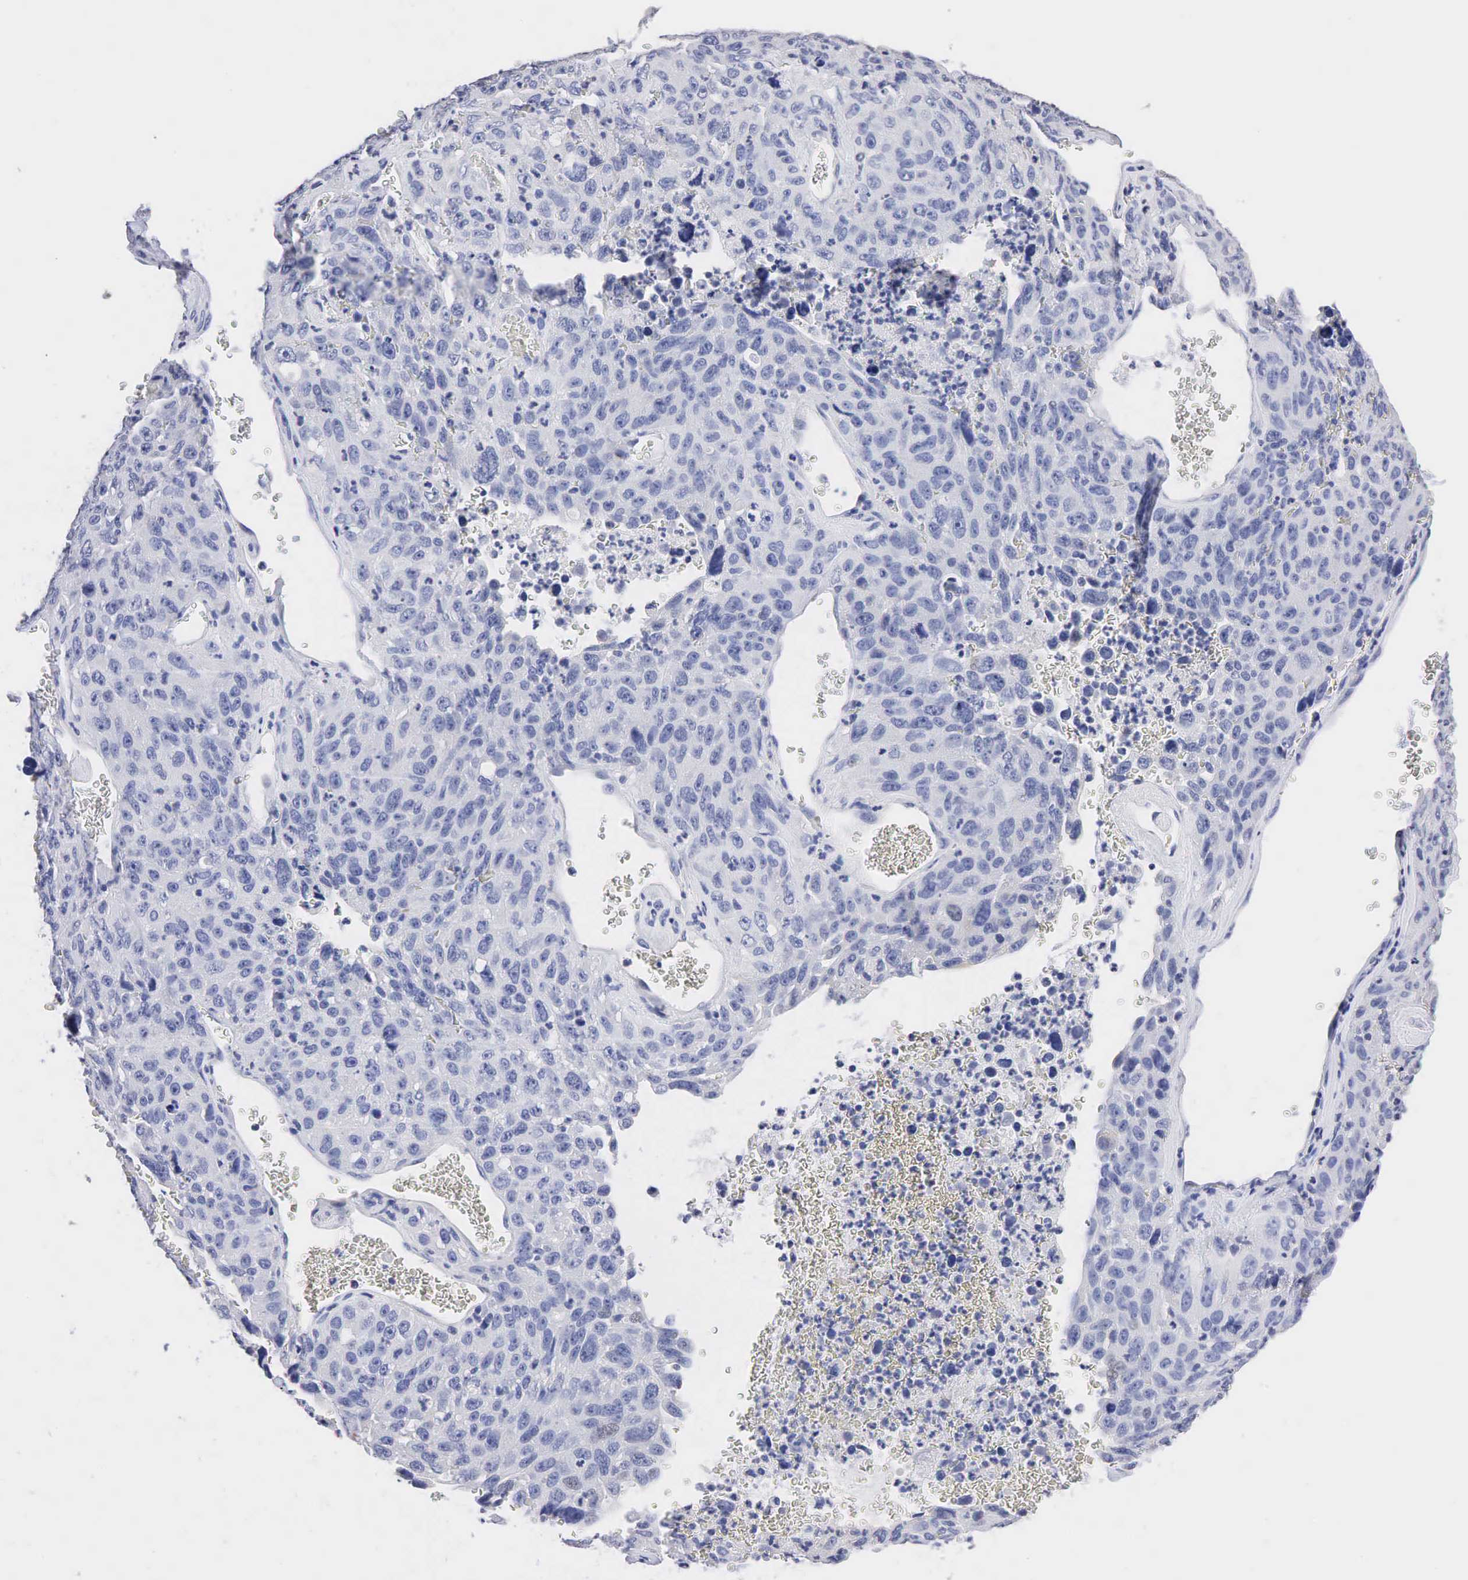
{"staining": {"intensity": "negative", "quantity": "none", "location": "none"}, "tissue": "lung cancer", "cell_type": "Tumor cells", "image_type": "cancer", "snomed": [{"axis": "morphology", "description": "Squamous cell carcinoma, NOS"}, {"axis": "topography", "description": "Lung"}], "caption": "Immunohistochemical staining of lung cancer demonstrates no significant positivity in tumor cells.", "gene": "SST", "patient": {"sex": "male", "age": 64}}